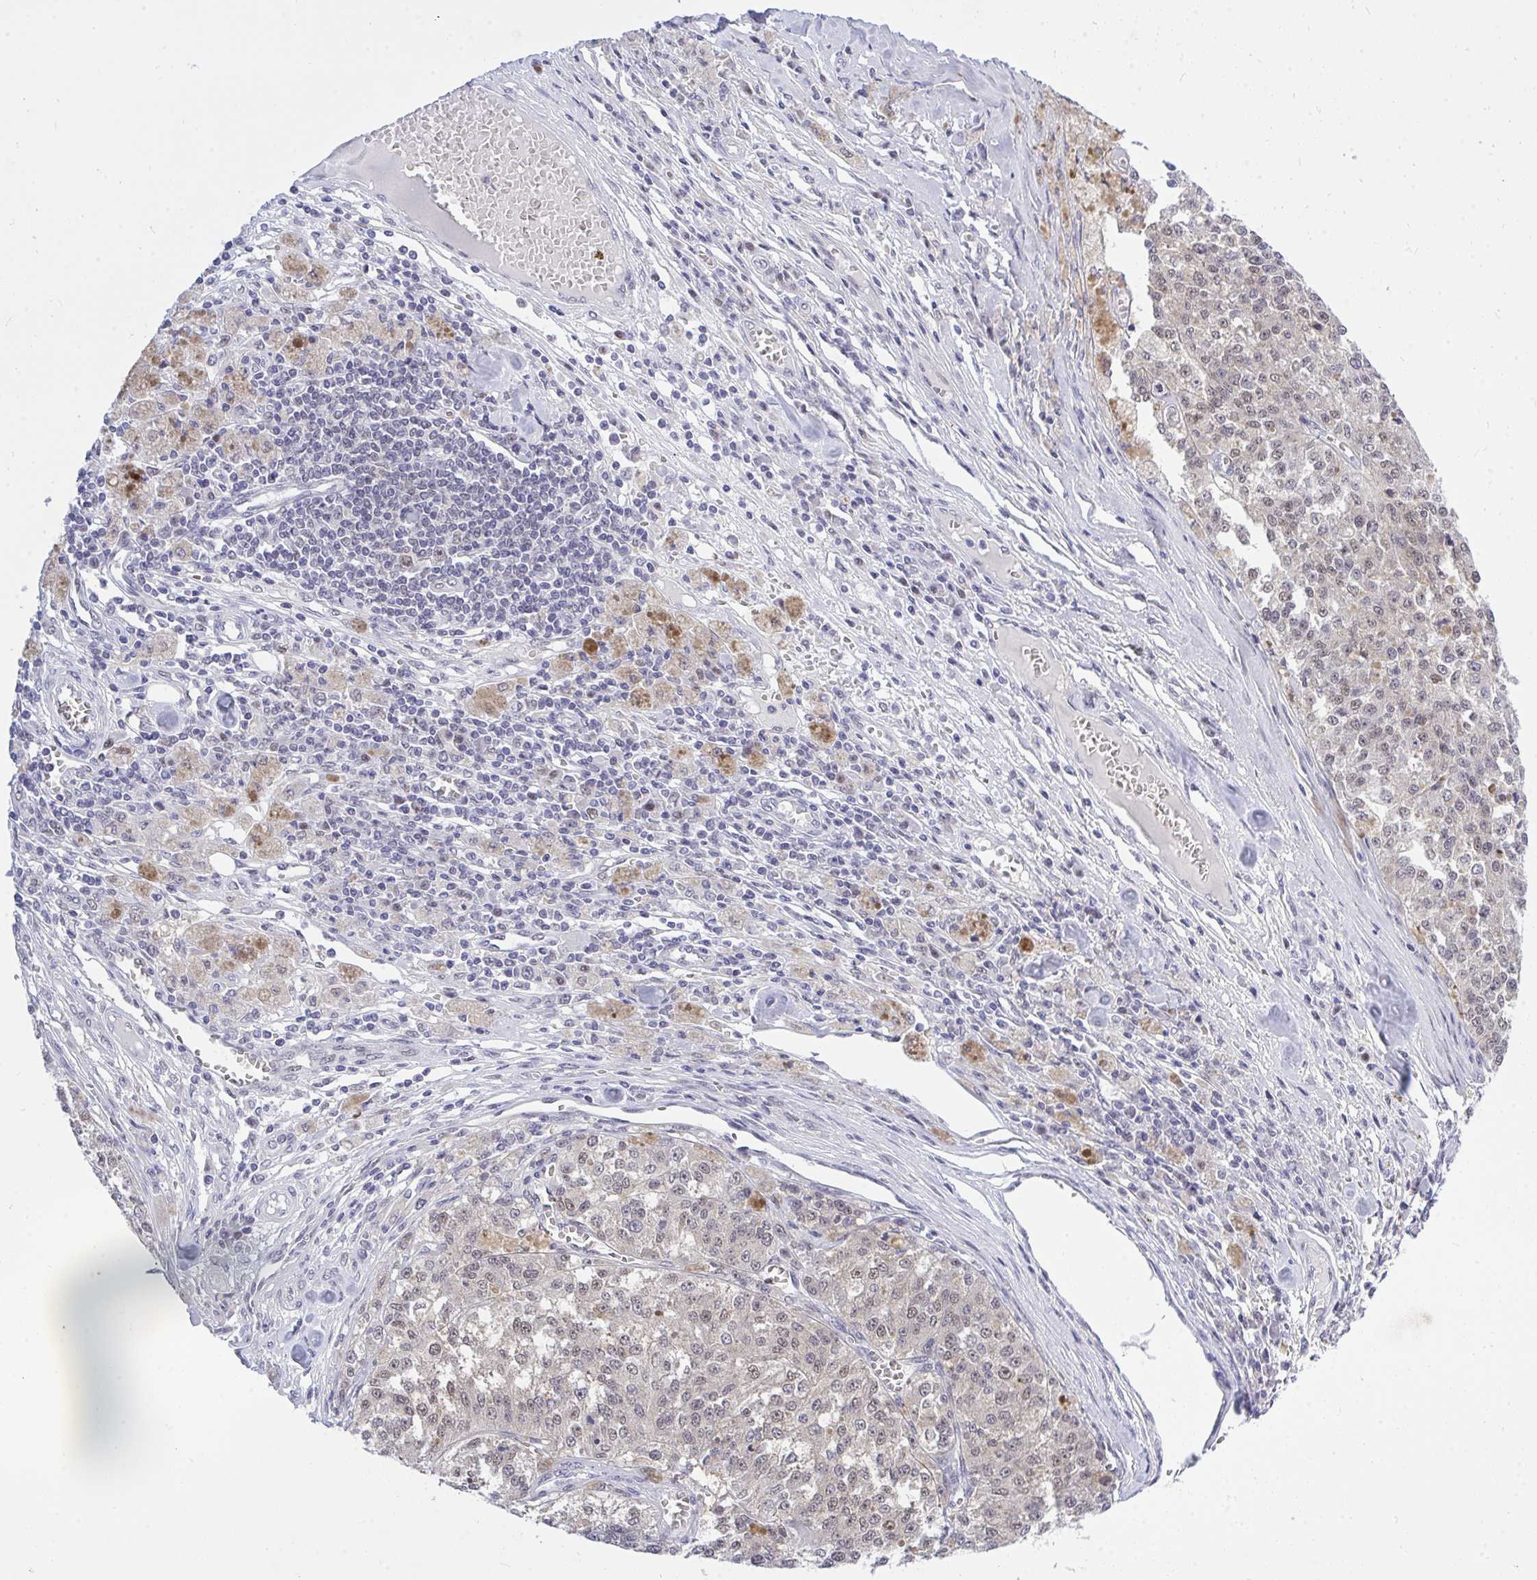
{"staining": {"intensity": "negative", "quantity": "none", "location": "none"}, "tissue": "melanoma", "cell_type": "Tumor cells", "image_type": "cancer", "snomed": [{"axis": "morphology", "description": "Malignant melanoma, Metastatic site"}, {"axis": "topography", "description": "Lymph node"}], "caption": "An image of human malignant melanoma (metastatic site) is negative for staining in tumor cells. (DAB (3,3'-diaminobenzidine) immunohistochemistry (IHC), high magnification).", "gene": "THOP1", "patient": {"sex": "female", "age": 64}}